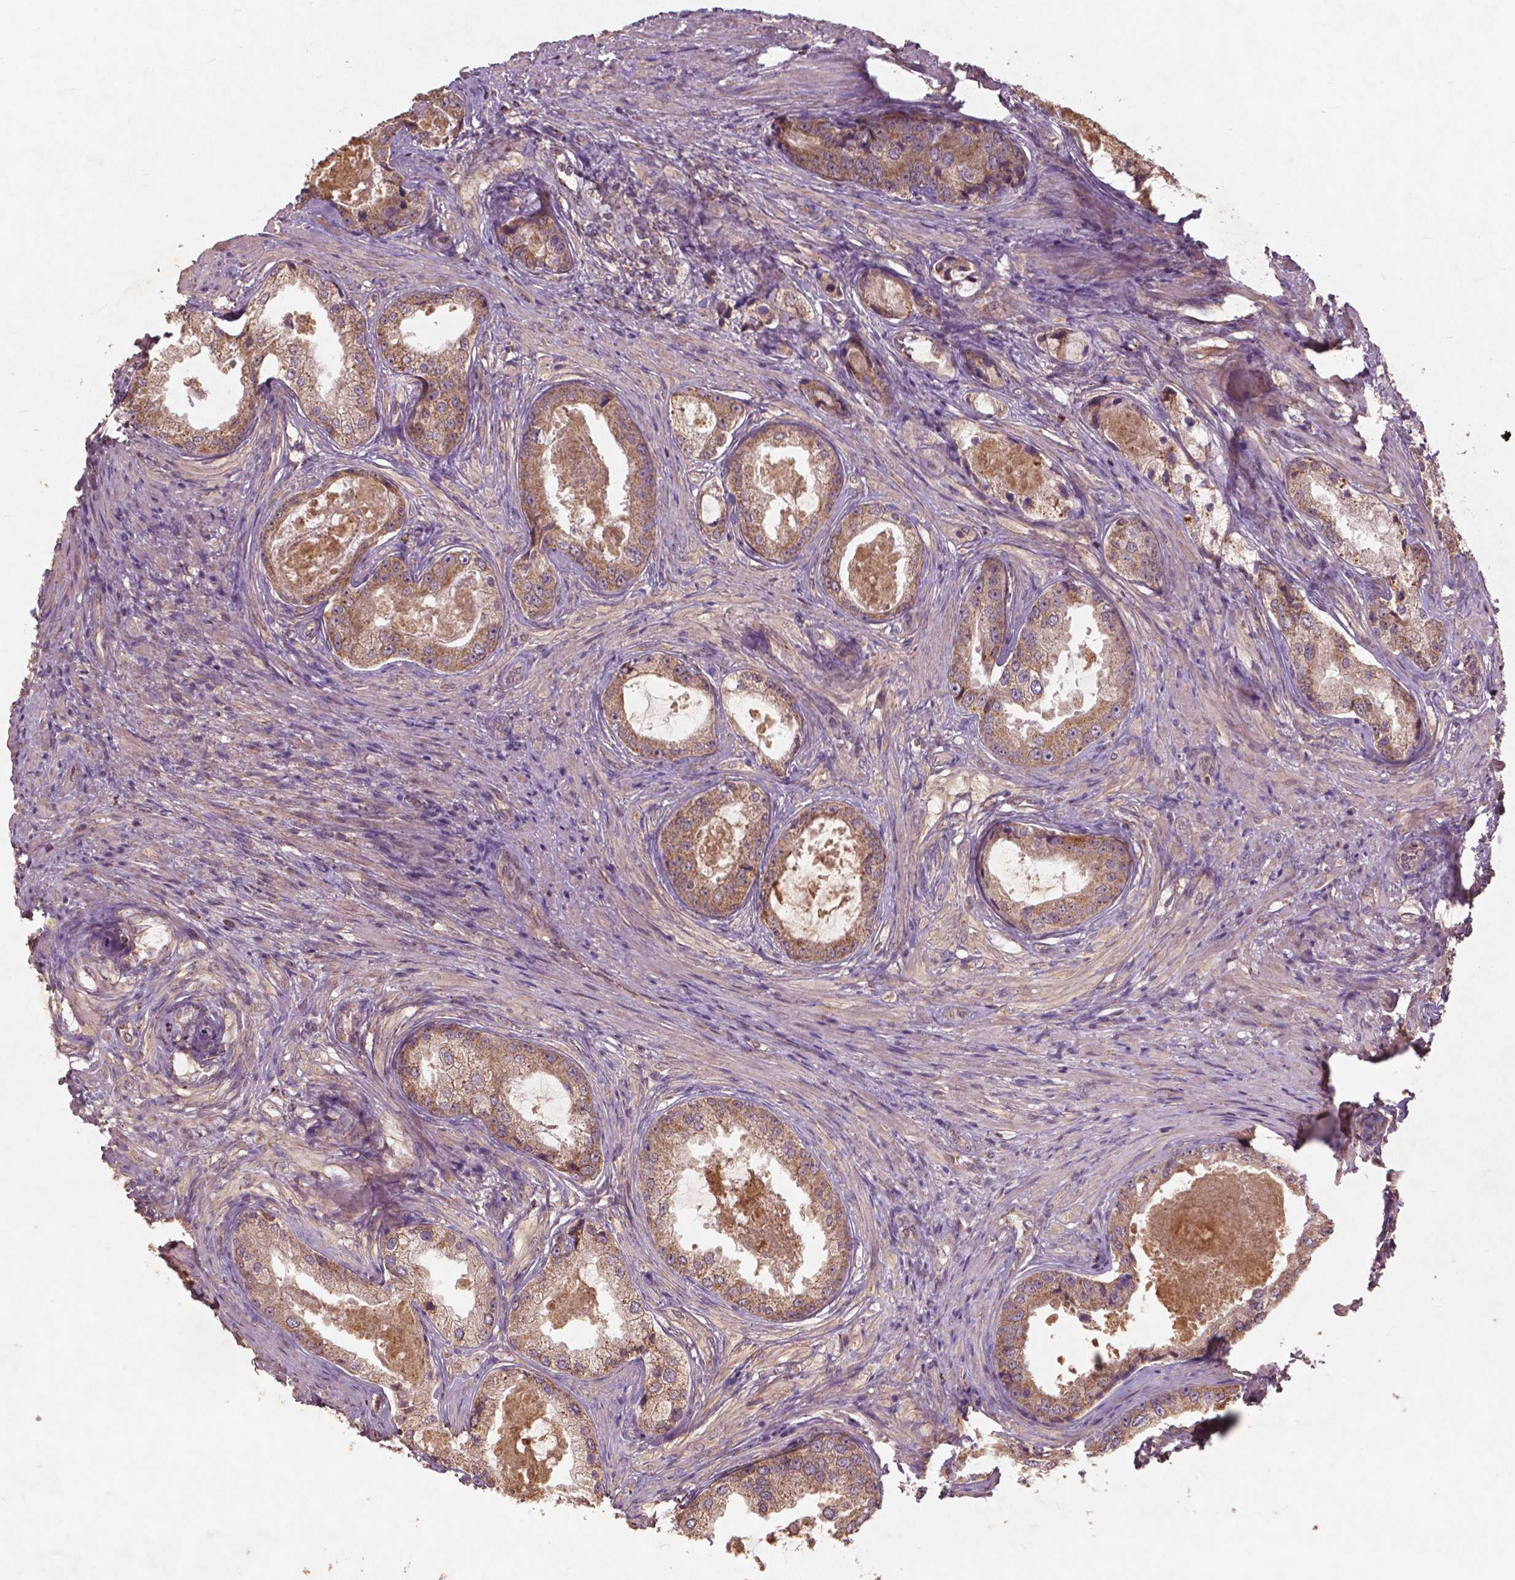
{"staining": {"intensity": "moderate", "quantity": ">75%", "location": "cytoplasmic/membranous"}, "tissue": "prostate cancer", "cell_type": "Tumor cells", "image_type": "cancer", "snomed": [{"axis": "morphology", "description": "Adenocarcinoma, Low grade"}, {"axis": "topography", "description": "Prostate"}], "caption": "The image exhibits a brown stain indicating the presence of a protein in the cytoplasmic/membranous of tumor cells in prostate cancer.", "gene": "ST6GALNAC5", "patient": {"sex": "male", "age": 68}}